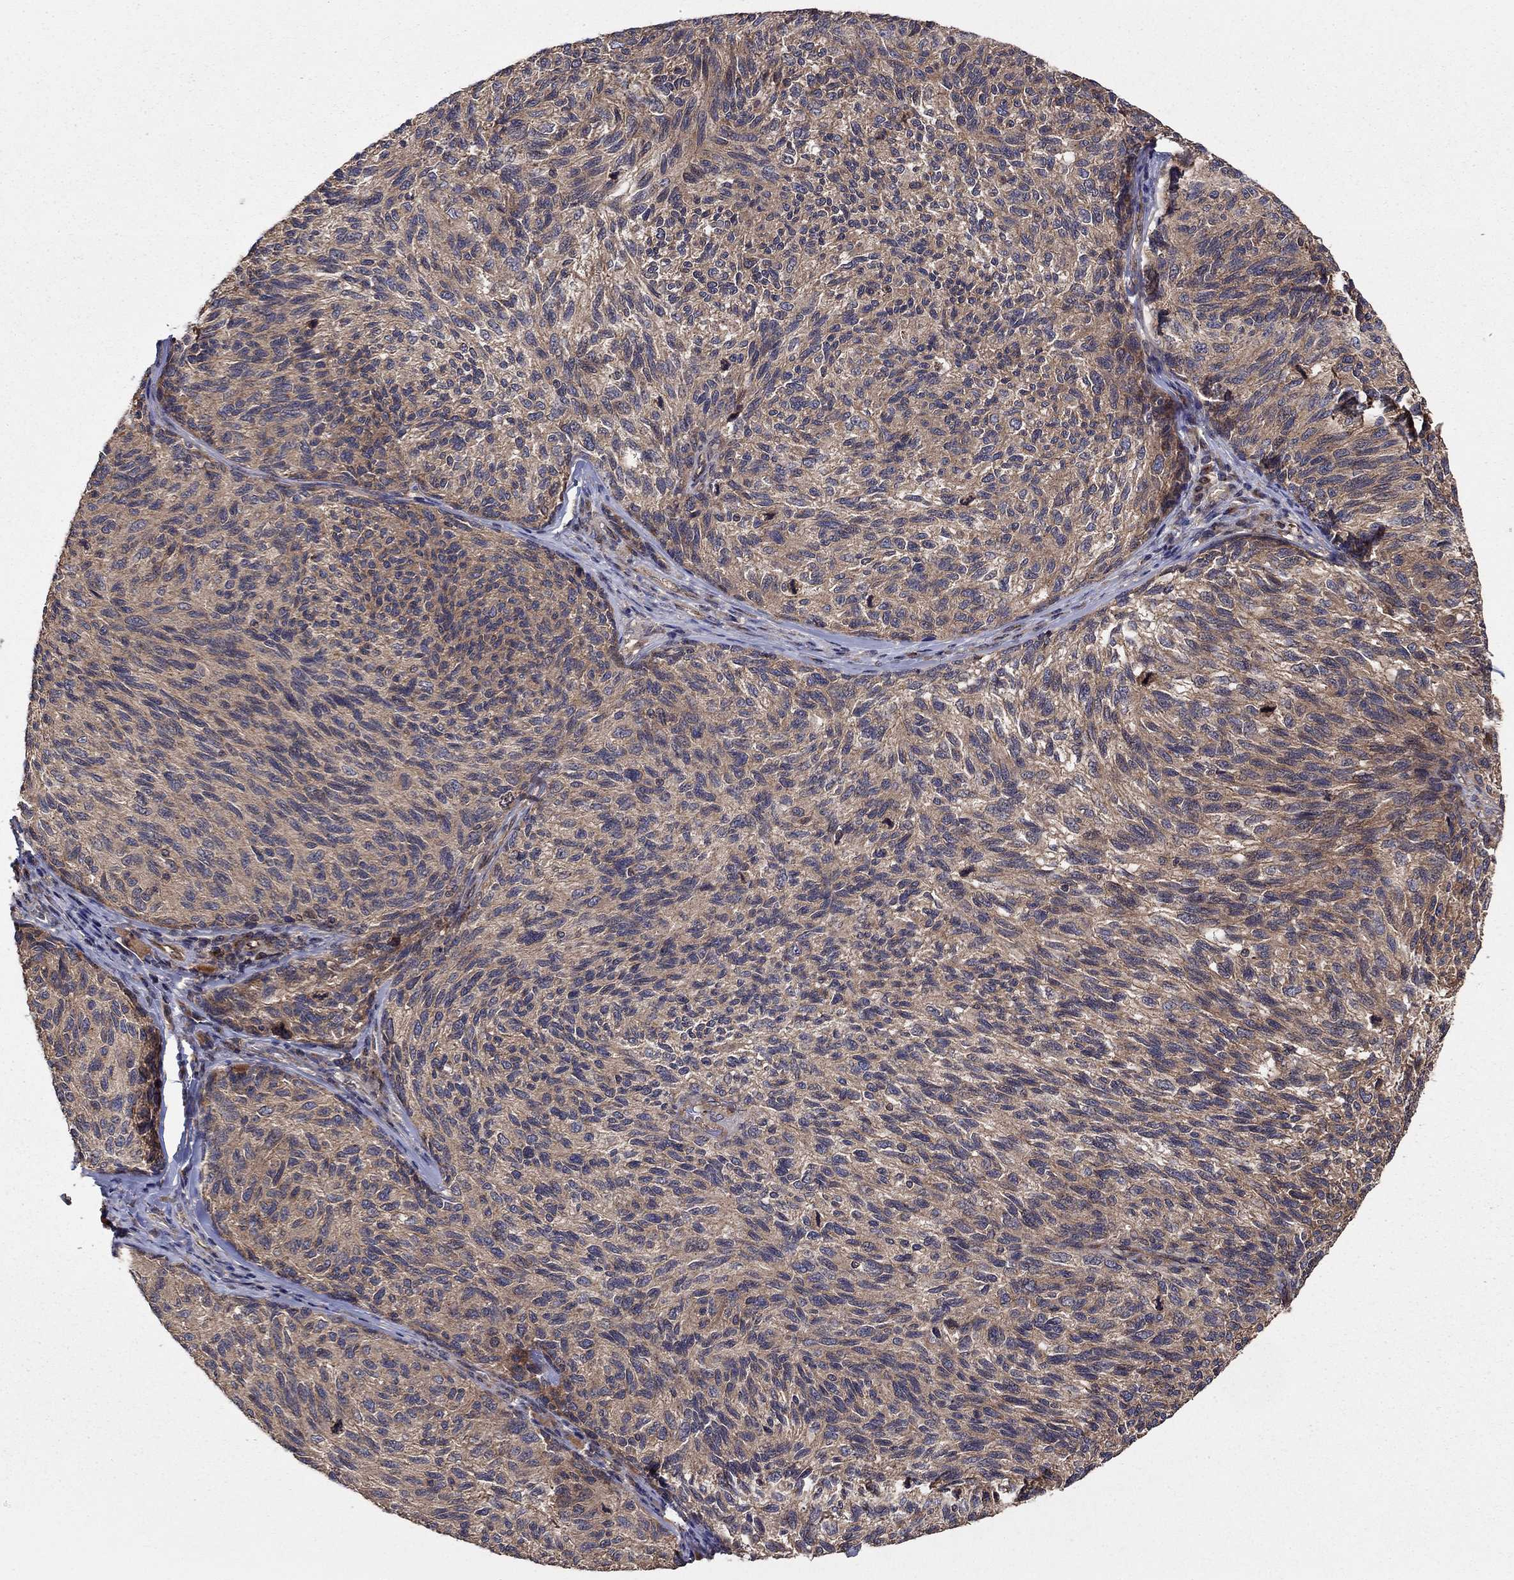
{"staining": {"intensity": "weak", "quantity": ">75%", "location": "cytoplasmic/membranous"}, "tissue": "melanoma", "cell_type": "Tumor cells", "image_type": "cancer", "snomed": [{"axis": "morphology", "description": "Malignant melanoma, NOS"}, {"axis": "topography", "description": "Skin"}], "caption": "The immunohistochemical stain highlights weak cytoplasmic/membranous expression in tumor cells of malignant melanoma tissue.", "gene": "BMERB1", "patient": {"sex": "female", "age": 73}}